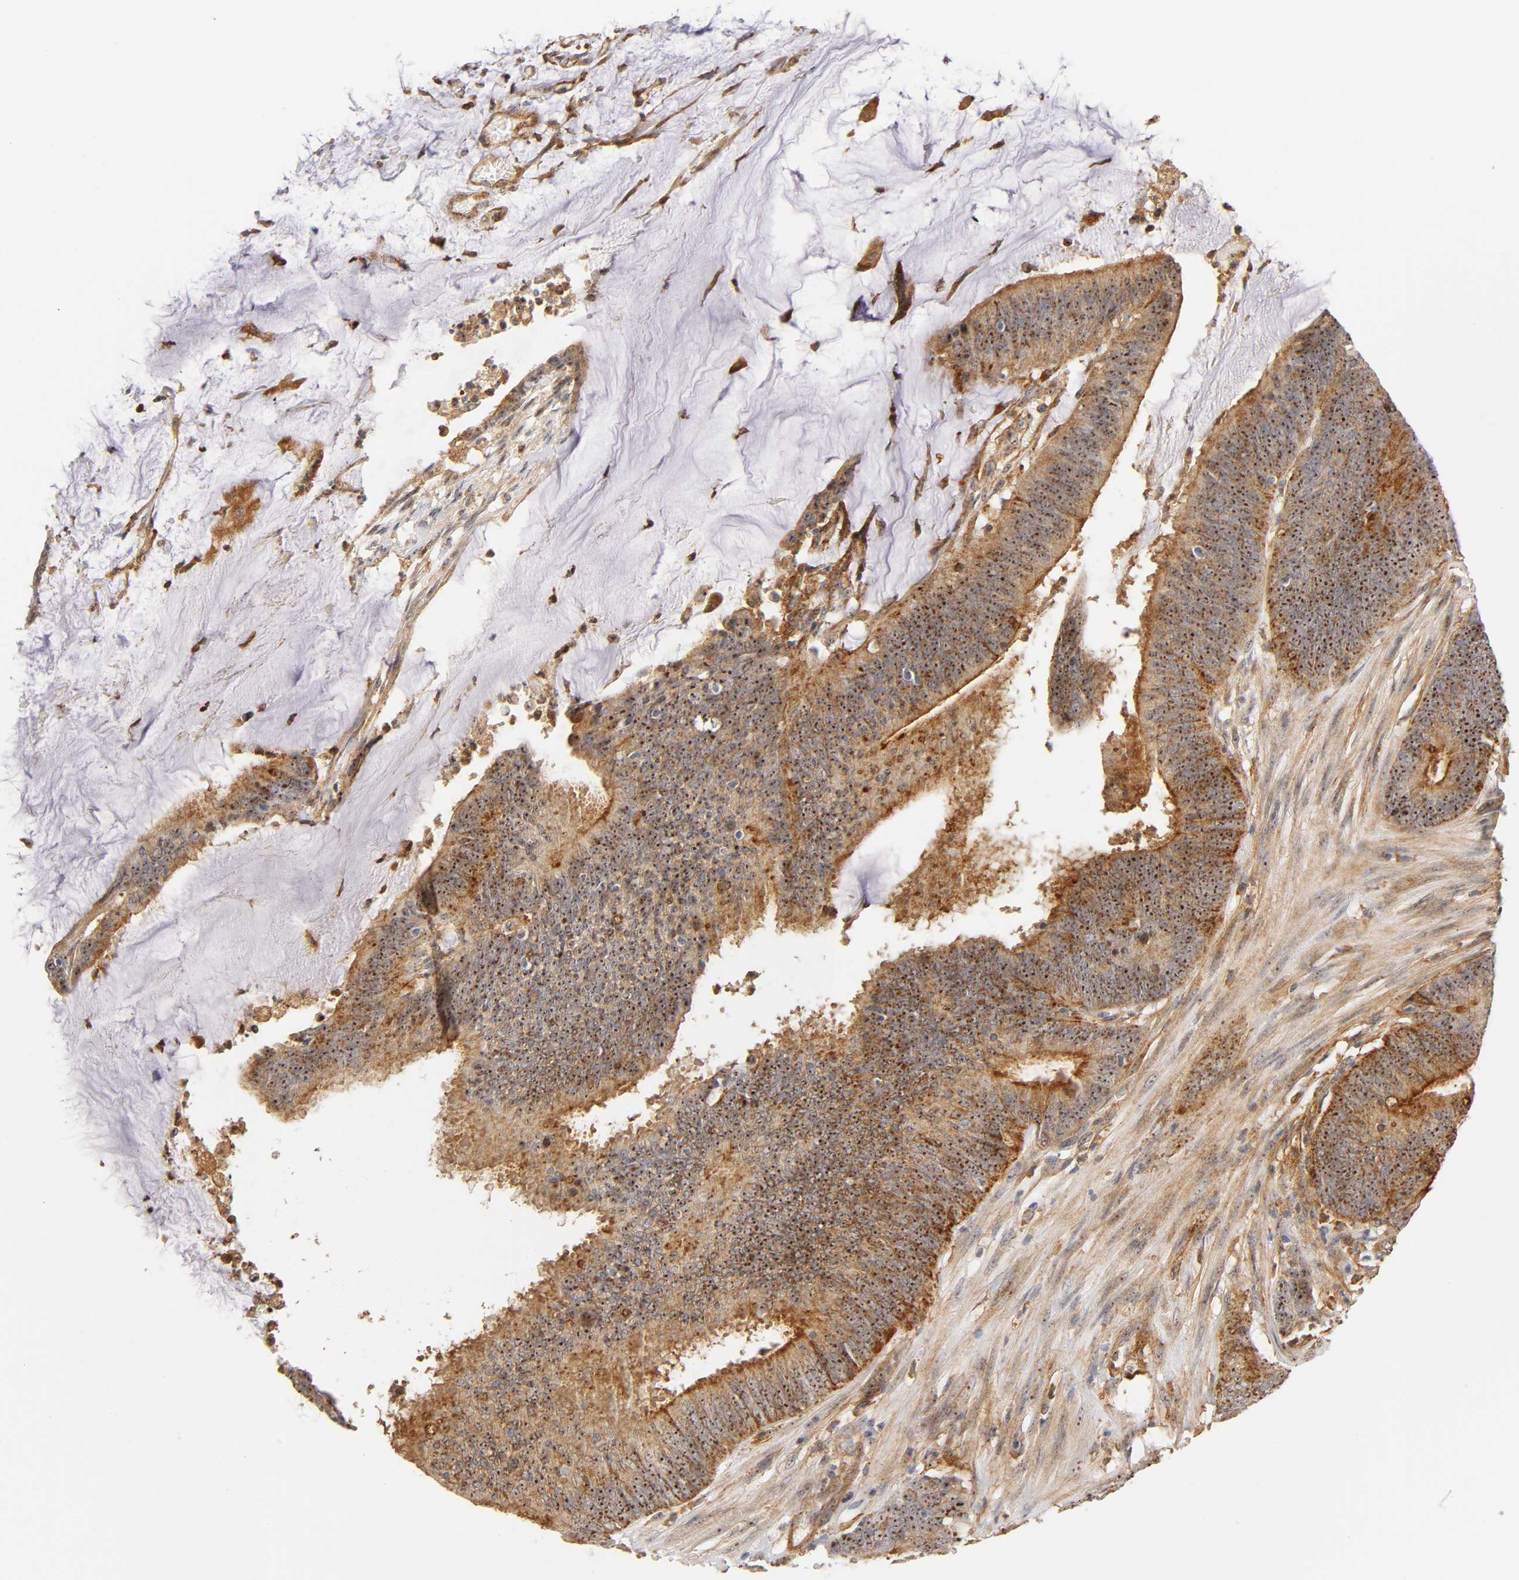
{"staining": {"intensity": "strong", "quantity": ">75%", "location": "cytoplasmic/membranous,nuclear"}, "tissue": "colorectal cancer", "cell_type": "Tumor cells", "image_type": "cancer", "snomed": [{"axis": "morphology", "description": "Adenocarcinoma, NOS"}, {"axis": "topography", "description": "Rectum"}], "caption": "There is high levels of strong cytoplasmic/membranous and nuclear expression in tumor cells of colorectal cancer, as demonstrated by immunohistochemical staining (brown color).", "gene": "PLD1", "patient": {"sex": "female", "age": 66}}